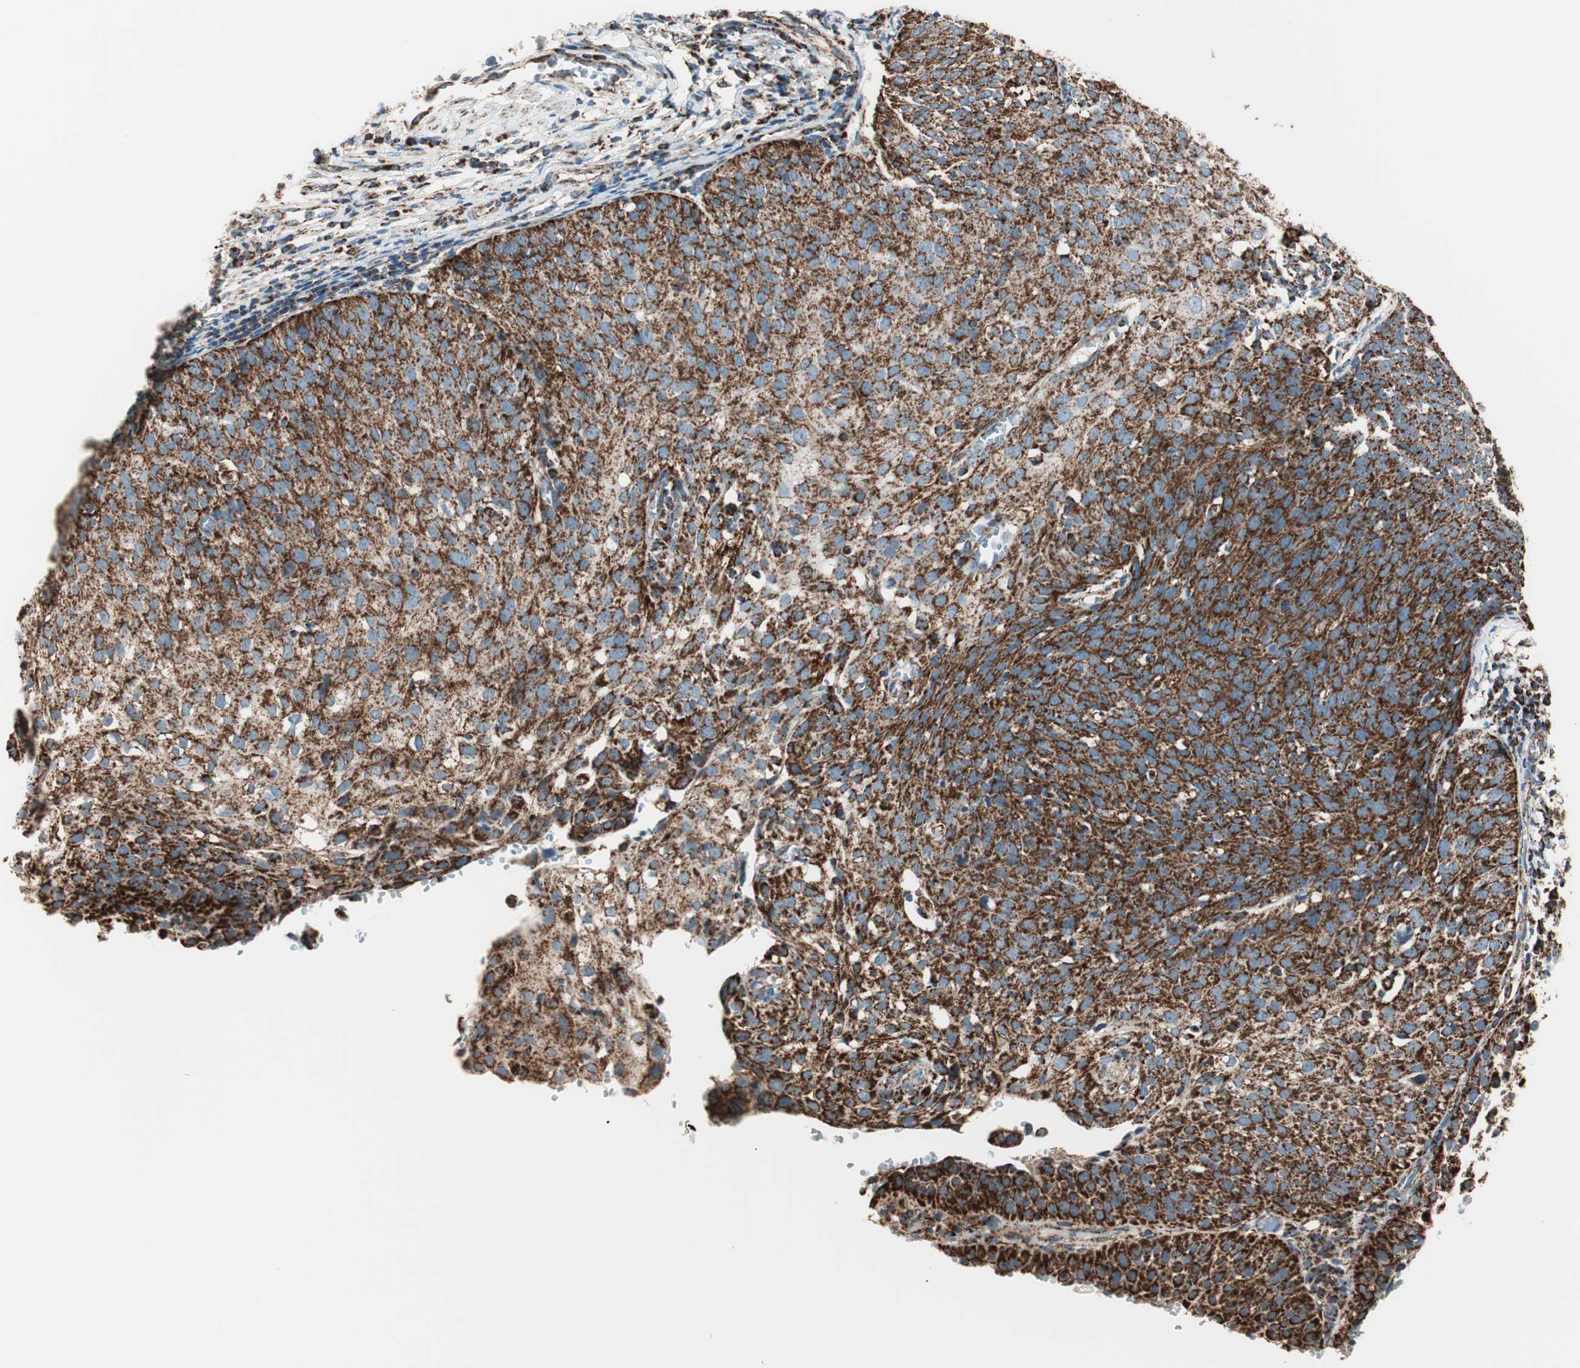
{"staining": {"intensity": "strong", "quantity": ">75%", "location": "cytoplasmic/membranous"}, "tissue": "cervical cancer", "cell_type": "Tumor cells", "image_type": "cancer", "snomed": [{"axis": "morphology", "description": "Squamous cell carcinoma, NOS"}, {"axis": "topography", "description": "Cervix"}], "caption": "IHC histopathology image of human squamous cell carcinoma (cervical) stained for a protein (brown), which displays high levels of strong cytoplasmic/membranous positivity in about >75% of tumor cells.", "gene": "TOMM22", "patient": {"sex": "female", "age": 38}}